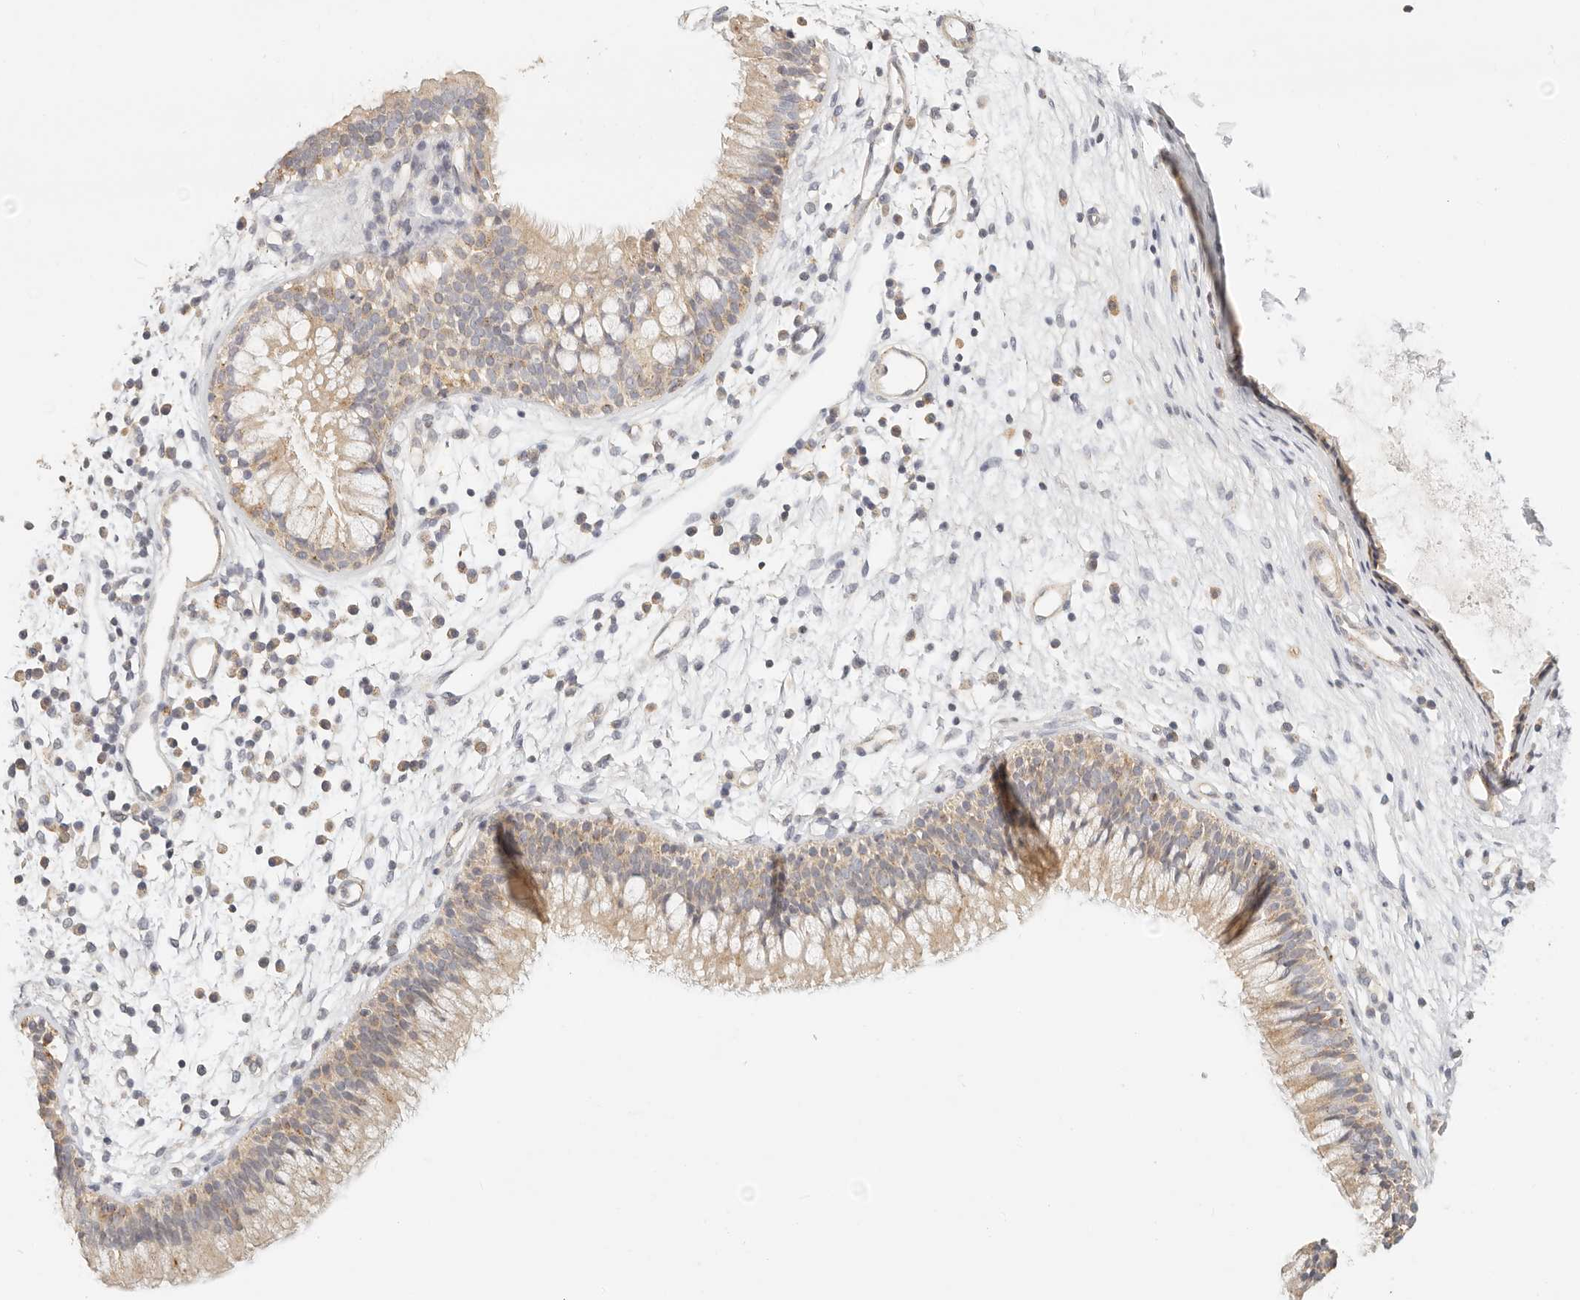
{"staining": {"intensity": "weak", "quantity": ">75%", "location": "cytoplasmic/membranous"}, "tissue": "nasopharynx", "cell_type": "Respiratory epithelial cells", "image_type": "normal", "snomed": [{"axis": "morphology", "description": "Normal tissue, NOS"}, {"axis": "topography", "description": "Nasopharynx"}], "caption": "Brown immunohistochemical staining in unremarkable human nasopharynx reveals weak cytoplasmic/membranous positivity in about >75% of respiratory epithelial cells. (DAB IHC, brown staining for protein, blue staining for nuclei).", "gene": "CNMD", "patient": {"sex": "male", "age": 21}}